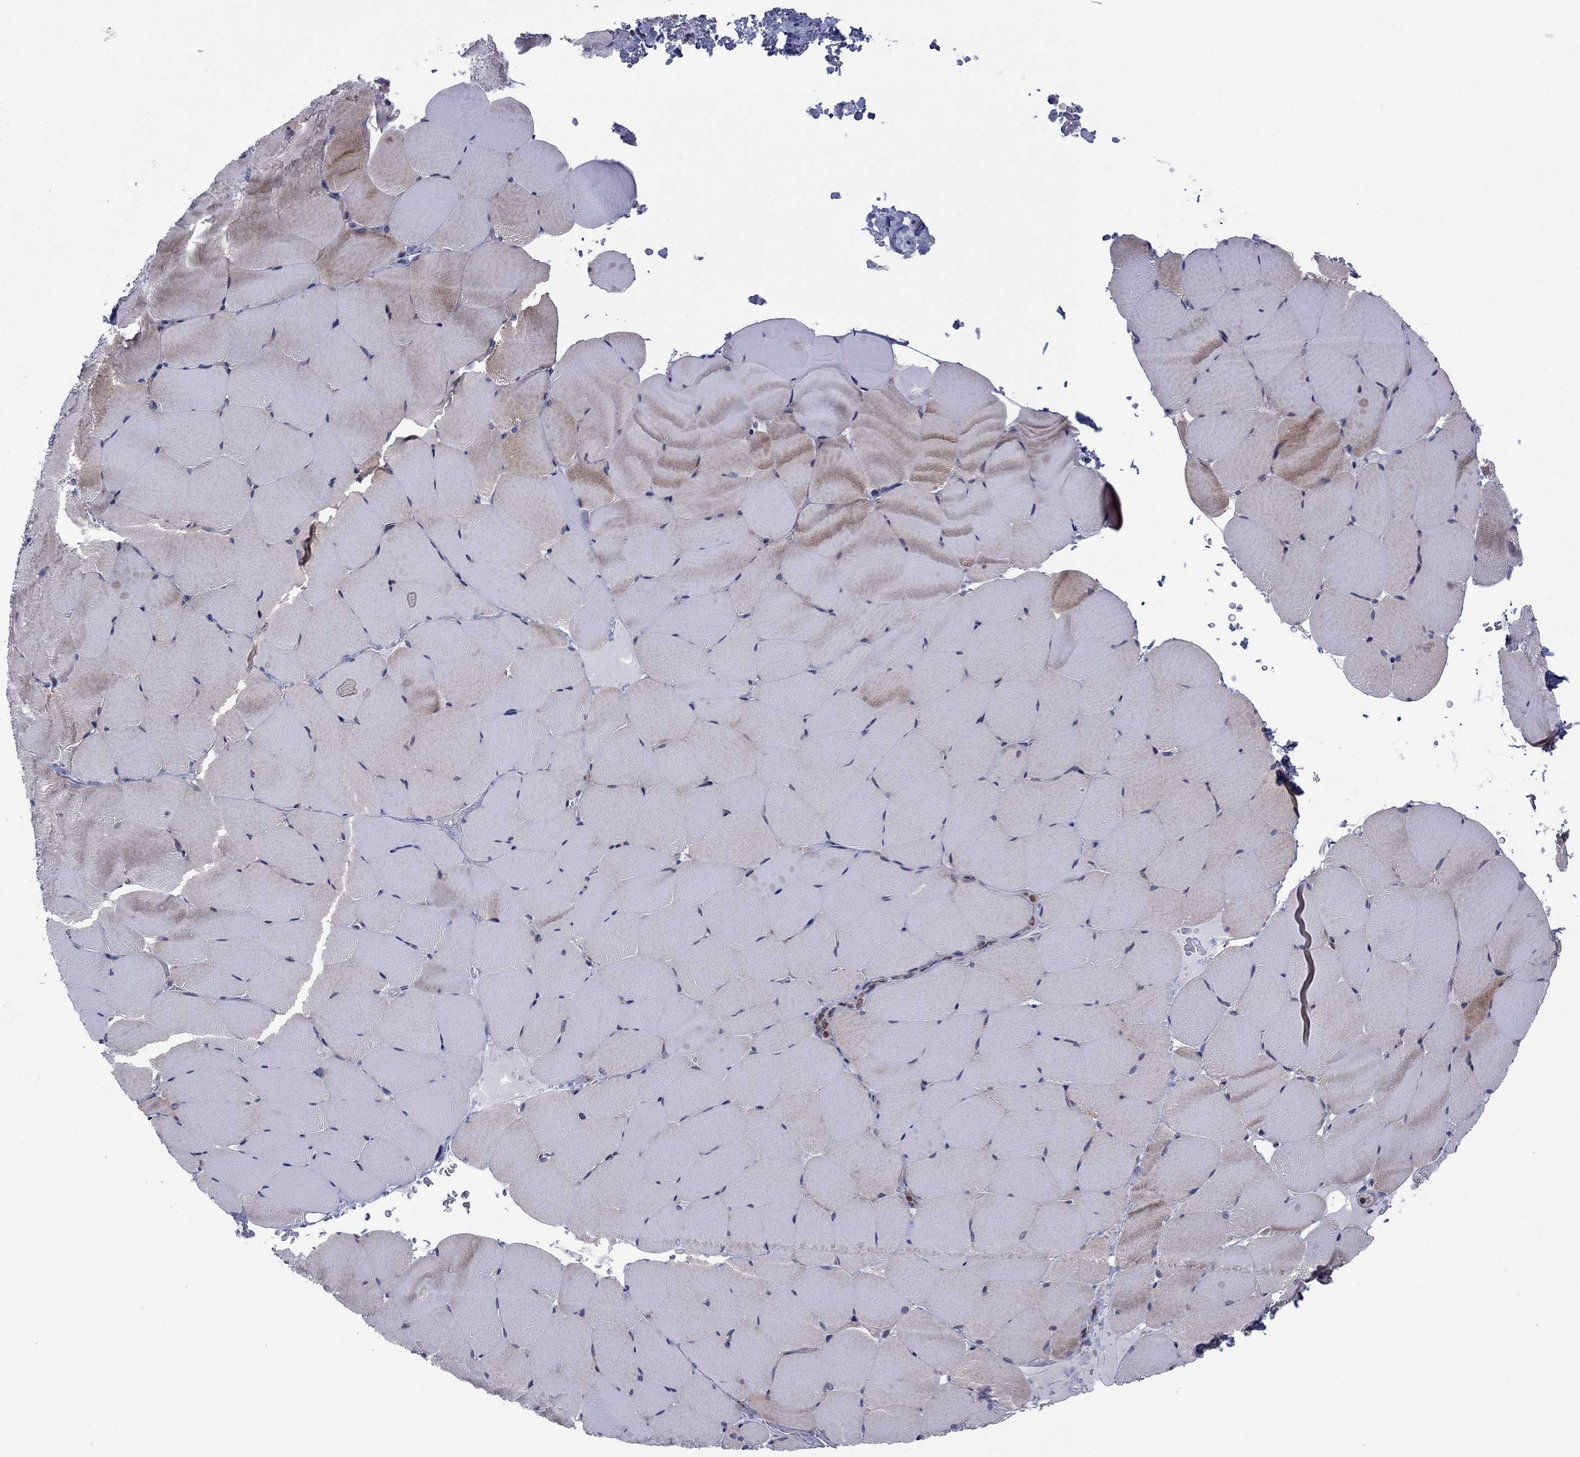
{"staining": {"intensity": "weak", "quantity": "<25%", "location": "cytoplasmic/membranous"}, "tissue": "skeletal muscle", "cell_type": "Myocytes", "image_type": "normal", "snomed": [{"axis": "morphology", "description": "Normal tissue, NOS"}, {"axis": "topography", "description": "Skeletal muscle"}], "caption": "The micrograph shows no significant expression in myocytes of skeletal muscle. Nuclei are stained in blue.", "gene": "GPR155", "patient": {"sex": "female", "age": 37}}